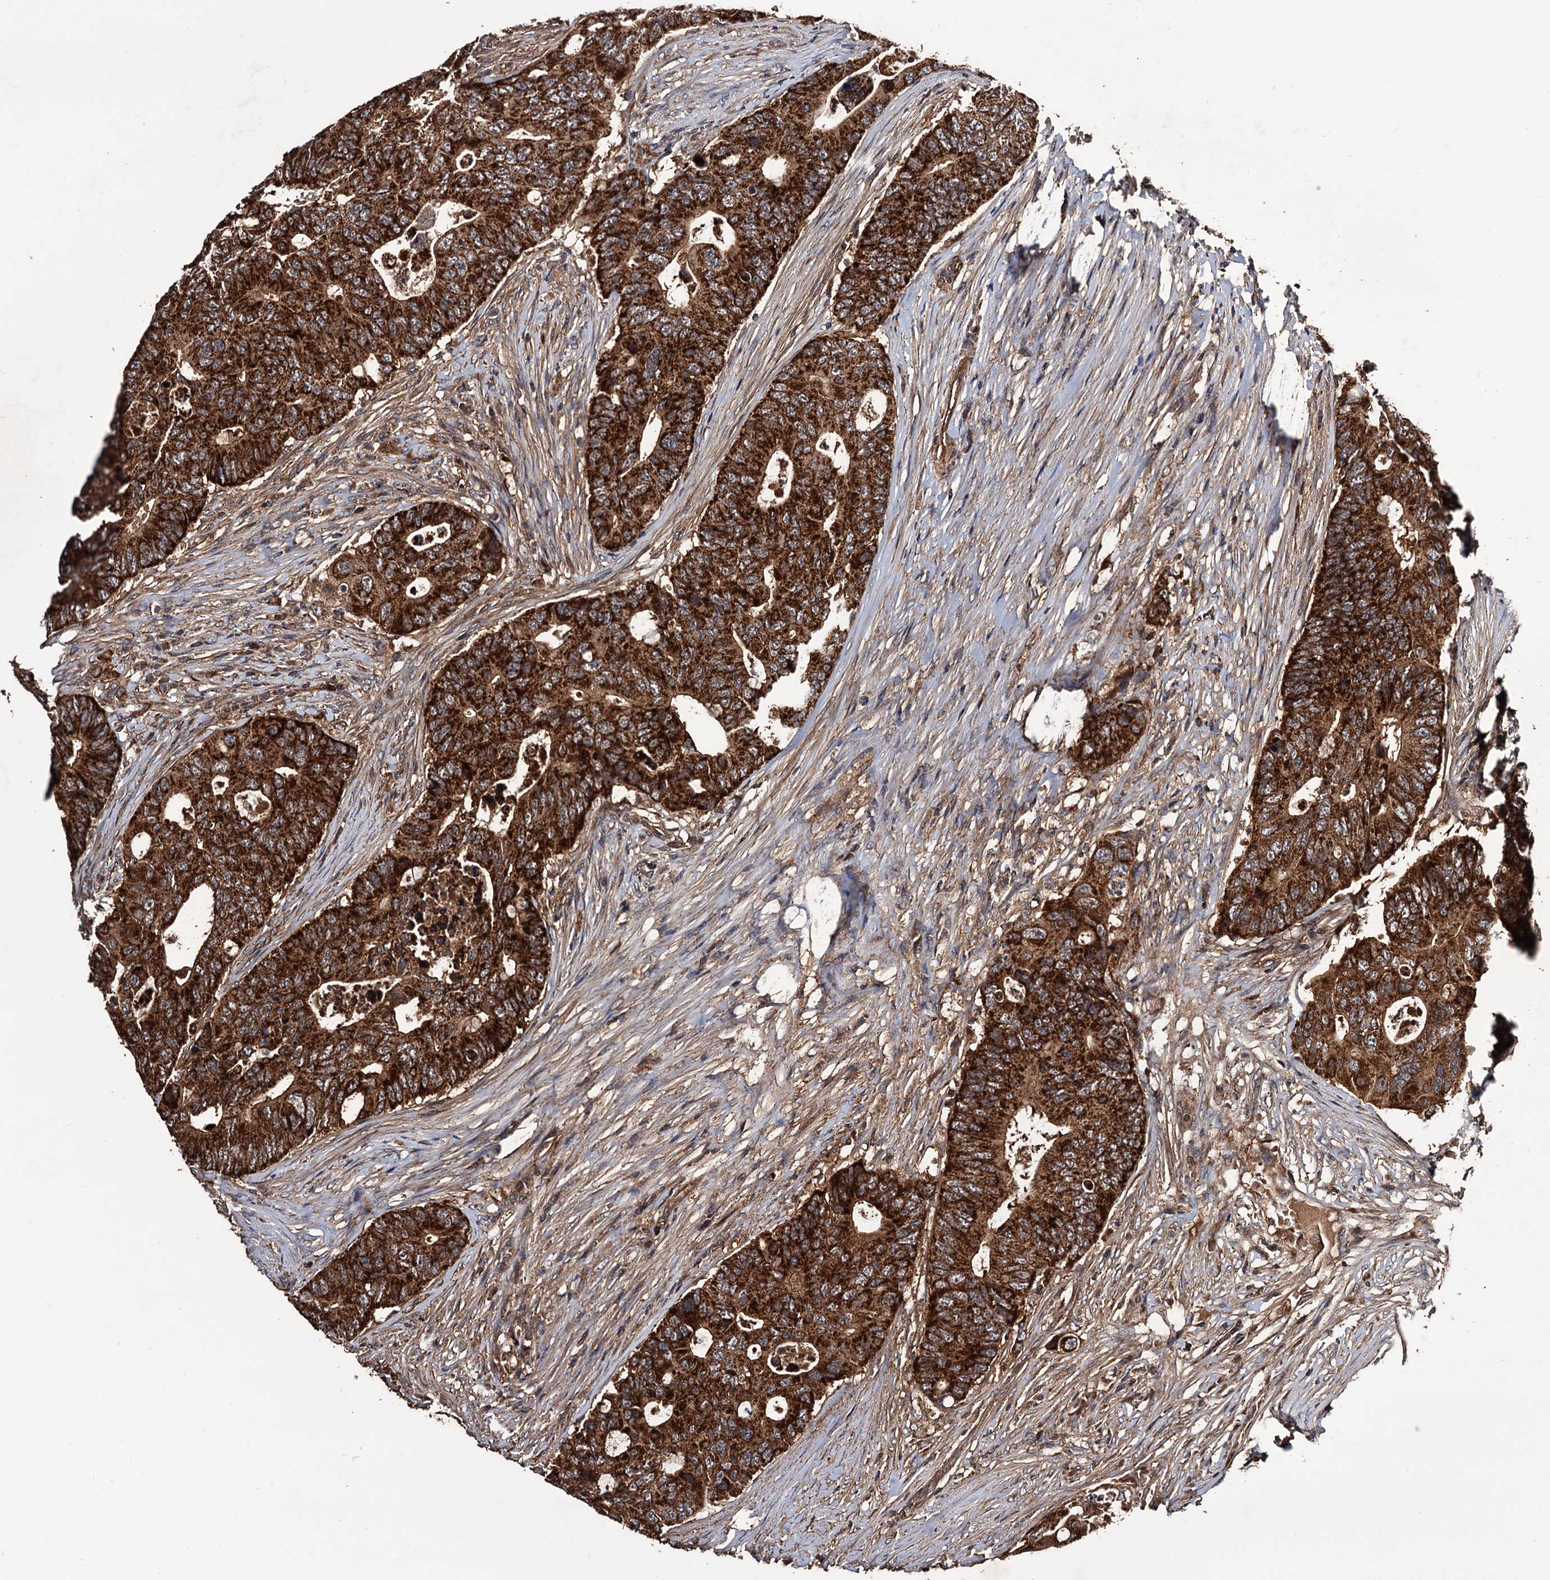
{"staining": {"intensity": "strong", "quantity": ">75%", "location": "cytoplasmic/membranous"}, "tissue": "colorectal cancer", "cell_type": "Tumor cells", "image_type": "cancer", "snomed": [{"axis": "morphology", "description": "Adenocarcinoma, NOS"}, {"axis": "topography", "description": "Colon"}], "caption": "A high-resolution image shows immunohistochemistry (IHC) staining of colorectal cancer, which reveals strong cytoplasmic/membranous positivity in approximately >75% of tumor cells. The staining was performed using DAB, with brown indicating positive protein expression. Nuclei are stained blue with hematoxylin.", "gene": "MRPL42", "patient": {"sex": "male", "age": 71}}